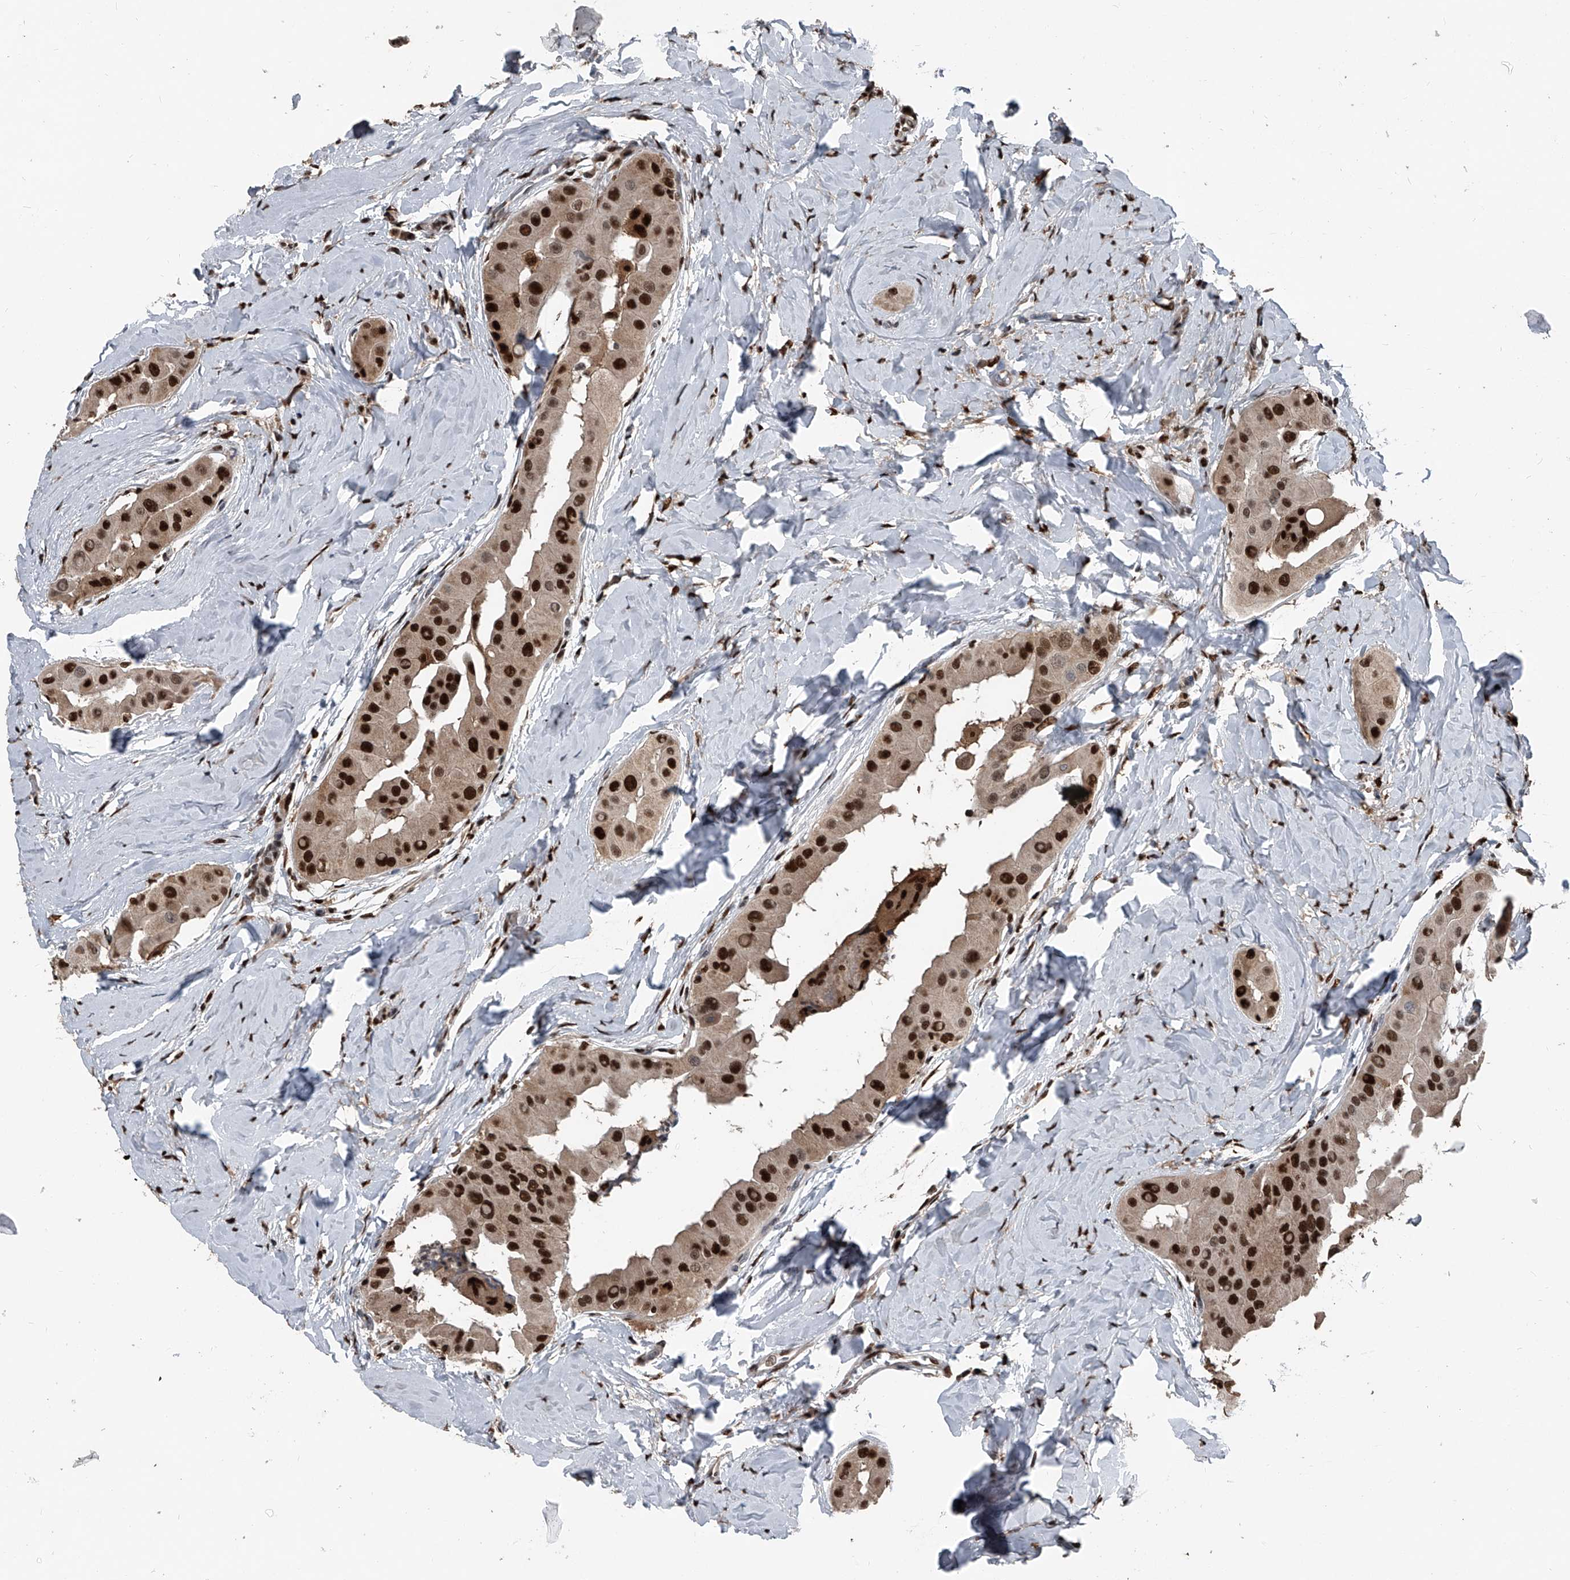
{"staining": {"intensity": "strong", "quantity": ">75%", "location": "nuclear"}, "tissue": "thyroid cancer", "cell_type": "Tumor cells", "image_type": "cancer", "snomed": [{"axis": "morphology", "description": "Papillary adenocarcinoma, NOS"}, {"axis": "topography", "description": "Thyroid gland"}], "caption": "There is high levels of strong nuclear positivity in tumor cells of thyroid papillary adenocarcinoma, as demonstrated by immunohistochemical staining (brown color).", "gene": "FKBP5", "patient": {"sex": "male", "age": 33}}